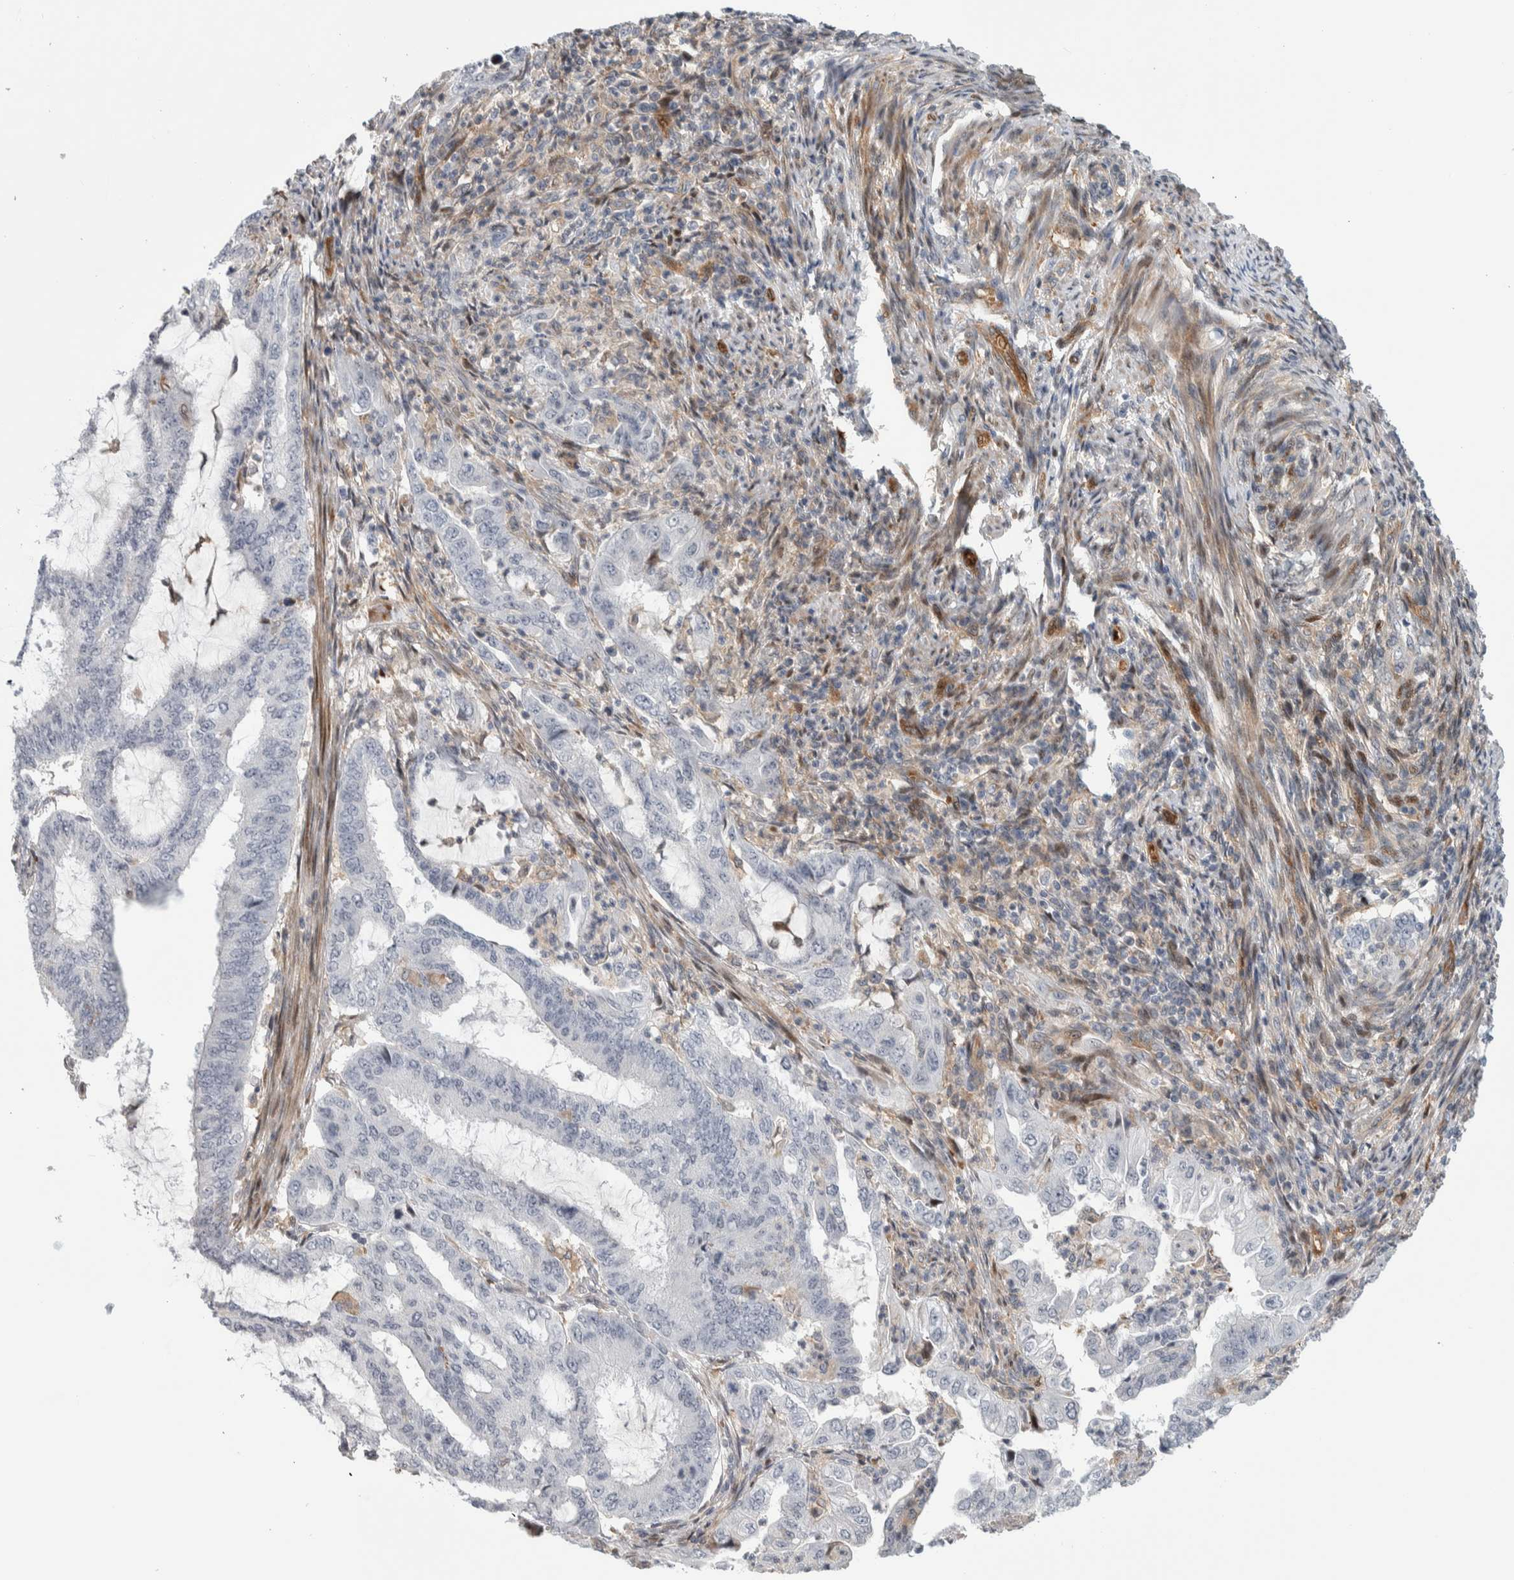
{"staining": {"intensity": "negative", "quantity": "none", "location": "none"}, "tissue": "endometrial cancer", "cell_type": "Tumor cells", "image_type": "cancer", "snomed": [{"axis": "morphology", "description": "Adenocarcinoma, NOS"}, {"axis": "topography", "description": "Endometrium"}], "caption": "High magnification brightfield microscopy of endometrial cancer (adenocarcinoma) stained with DAB (3,3'-diaminobenzidine) (brown) and counterstained with hematoxylin (blue): tumor cells show no significant staining.", "gene": "MSL1", "patient": {"sex": "female", "age": 51}}